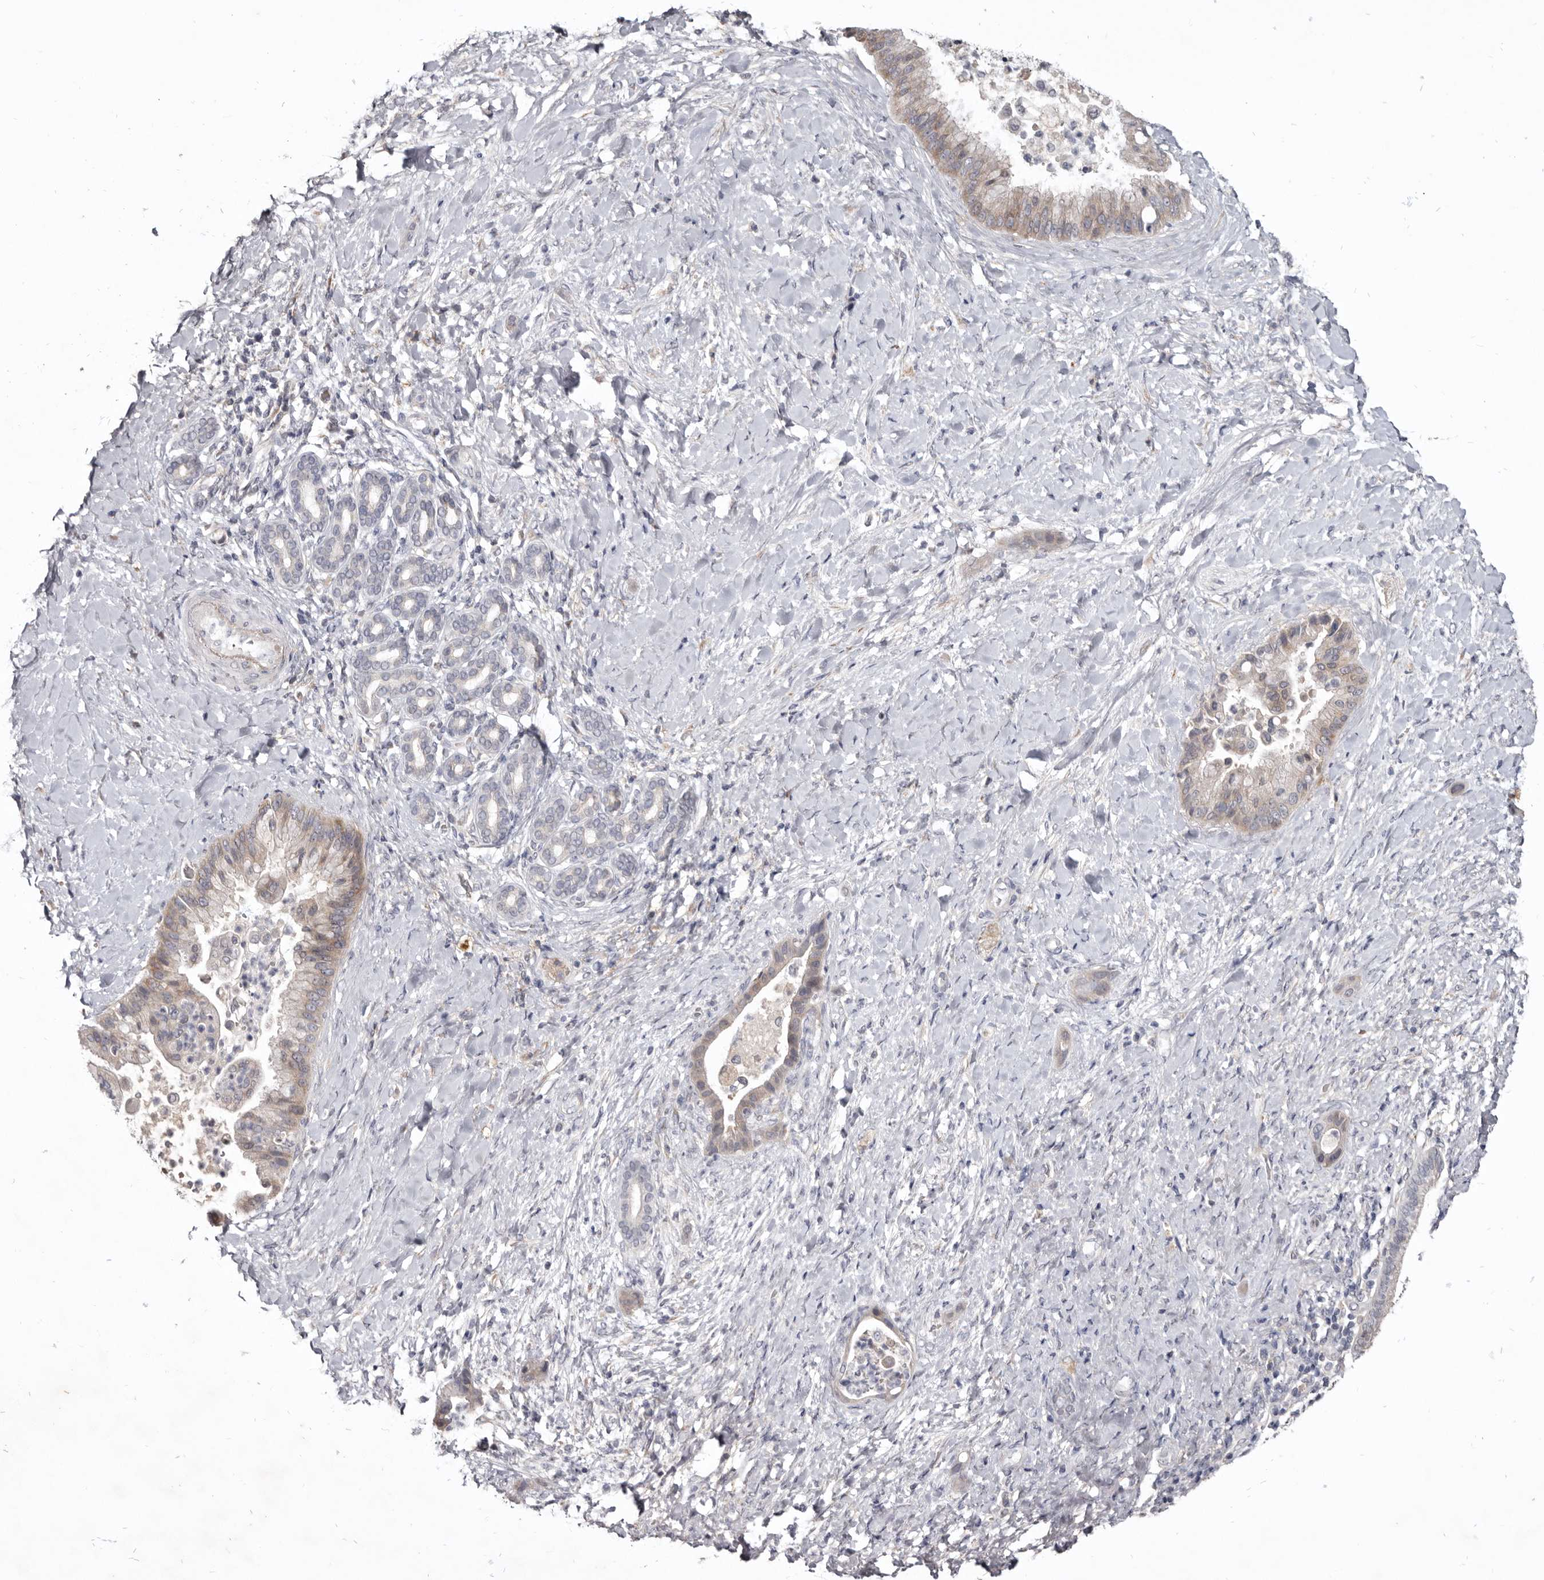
{"staining": {"intensity": "weak", "quantity": "<25%", "location": "cytoplasmic/membranous"}, "tissue": "liver cancer", "cell_type": "Tumor cells", "image_type": "cancer", "snomed": [{"axis": "morphology", "description": "Cholangiocarcinoma"}, {"axis": "topography", "description": "Liver"}], "caption": "A photomicrograph of liver cancer stained for a protein reveals no brown staining in tumor cells. (DAB (3,3'-diaminobenzidine) immunohistochemistry, high magnification).", "gene": "NENF", "patient": {"sex": "female", "age": 54}}